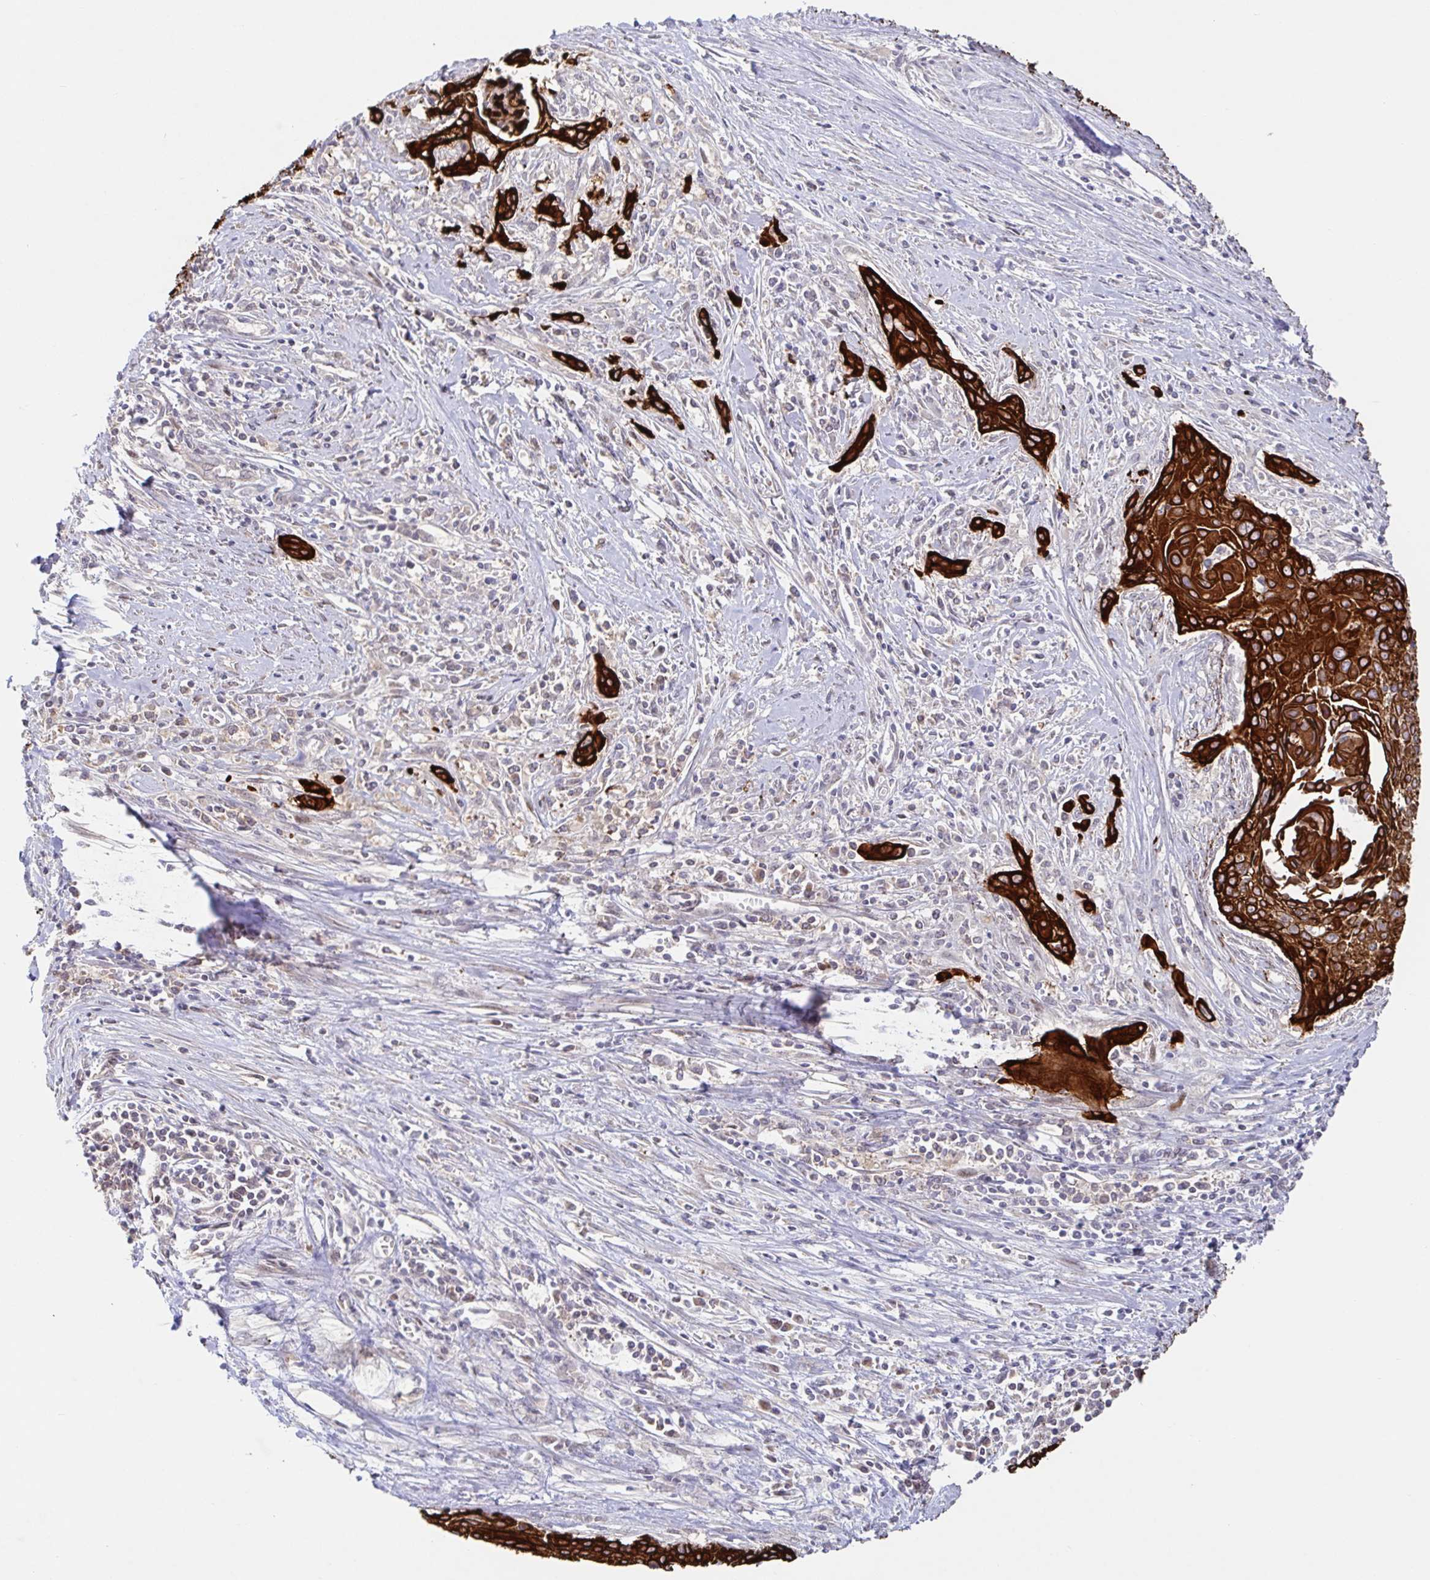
{"staining": {"intensity": "strong", "quantity": ">75%", "location": "cytoplasmic/membranous"}, "tissue": "cervical cancer", "cell_type": "Tumor cells", "image_type": "cancer", "snomed": [{"axis": "morphology", "description": "Squamous cell carcinoma, NOS"}, {"axis": "topography", "description": "Cervix"}], "caption": "Human cervical squamous cell carcinoma stained for a protein (brown) exhibits strong cytoplasmic/membranous positive expression in about >75% of tumor cells.", "gene": "AACS", "patient": {"sex": "female", "age": 55}}